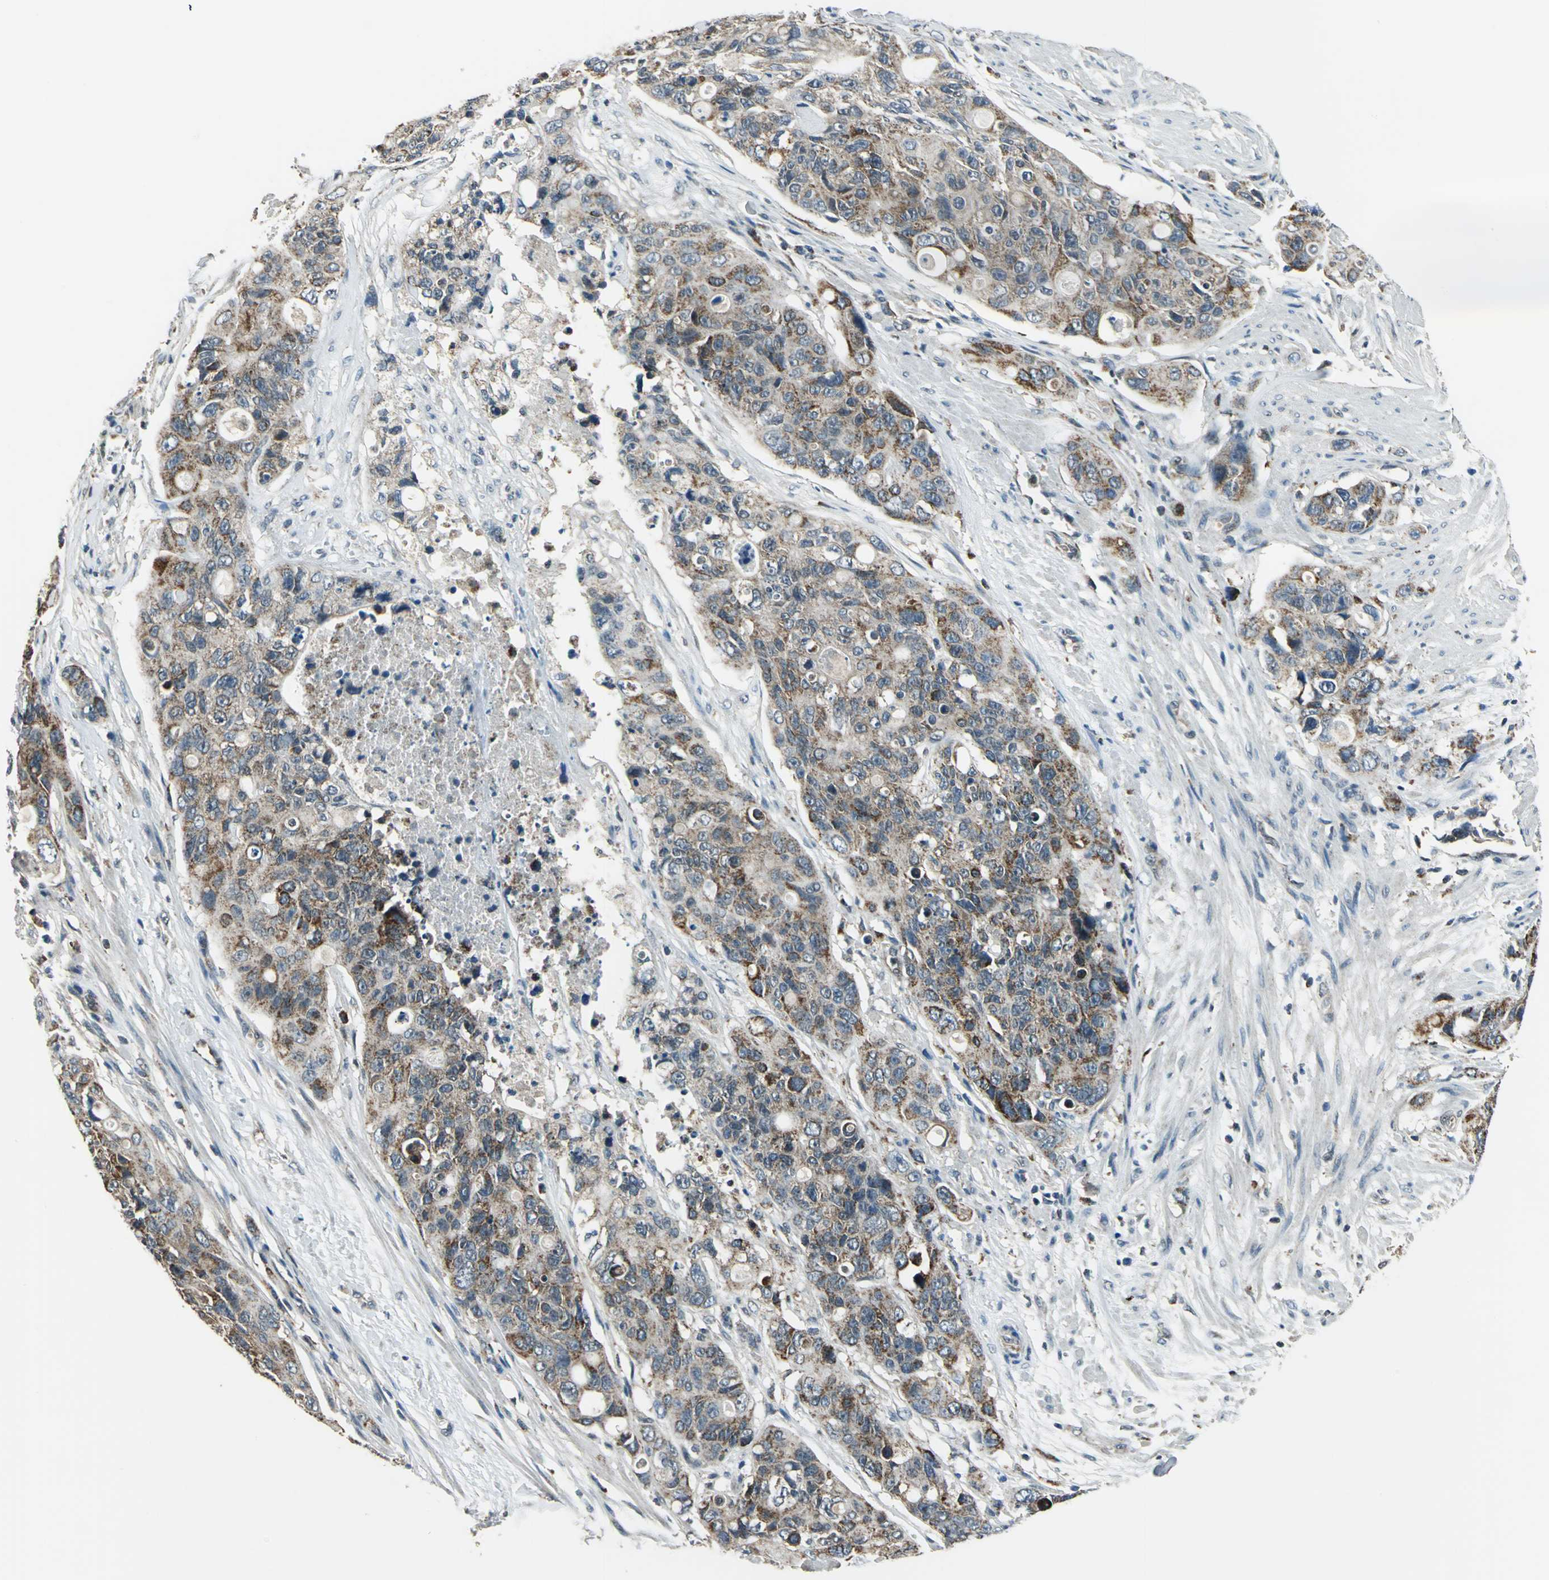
{"staining": {"intensity": "moderate", "quantity": ">75%", "location": "cytoplasmic/membranous"}, "tissue": "colorectal cancer", "cell_type": "Tumor cells", "image_type": "cancer", "snomed": [{"axis": "morphology", "description": "Adenocarcinoma, NOS"}, {"axis": "topography", "description": "Colon"}], "caption": "Immunohistochemical staining of human colorectal cancer (adenocarcinoma) displays moderate cytoplasmic/membranous protein expression in approximately >75% of tumor cells.", "gene": "NUDT2", "patient": {"sex": "female", "age": 57}}